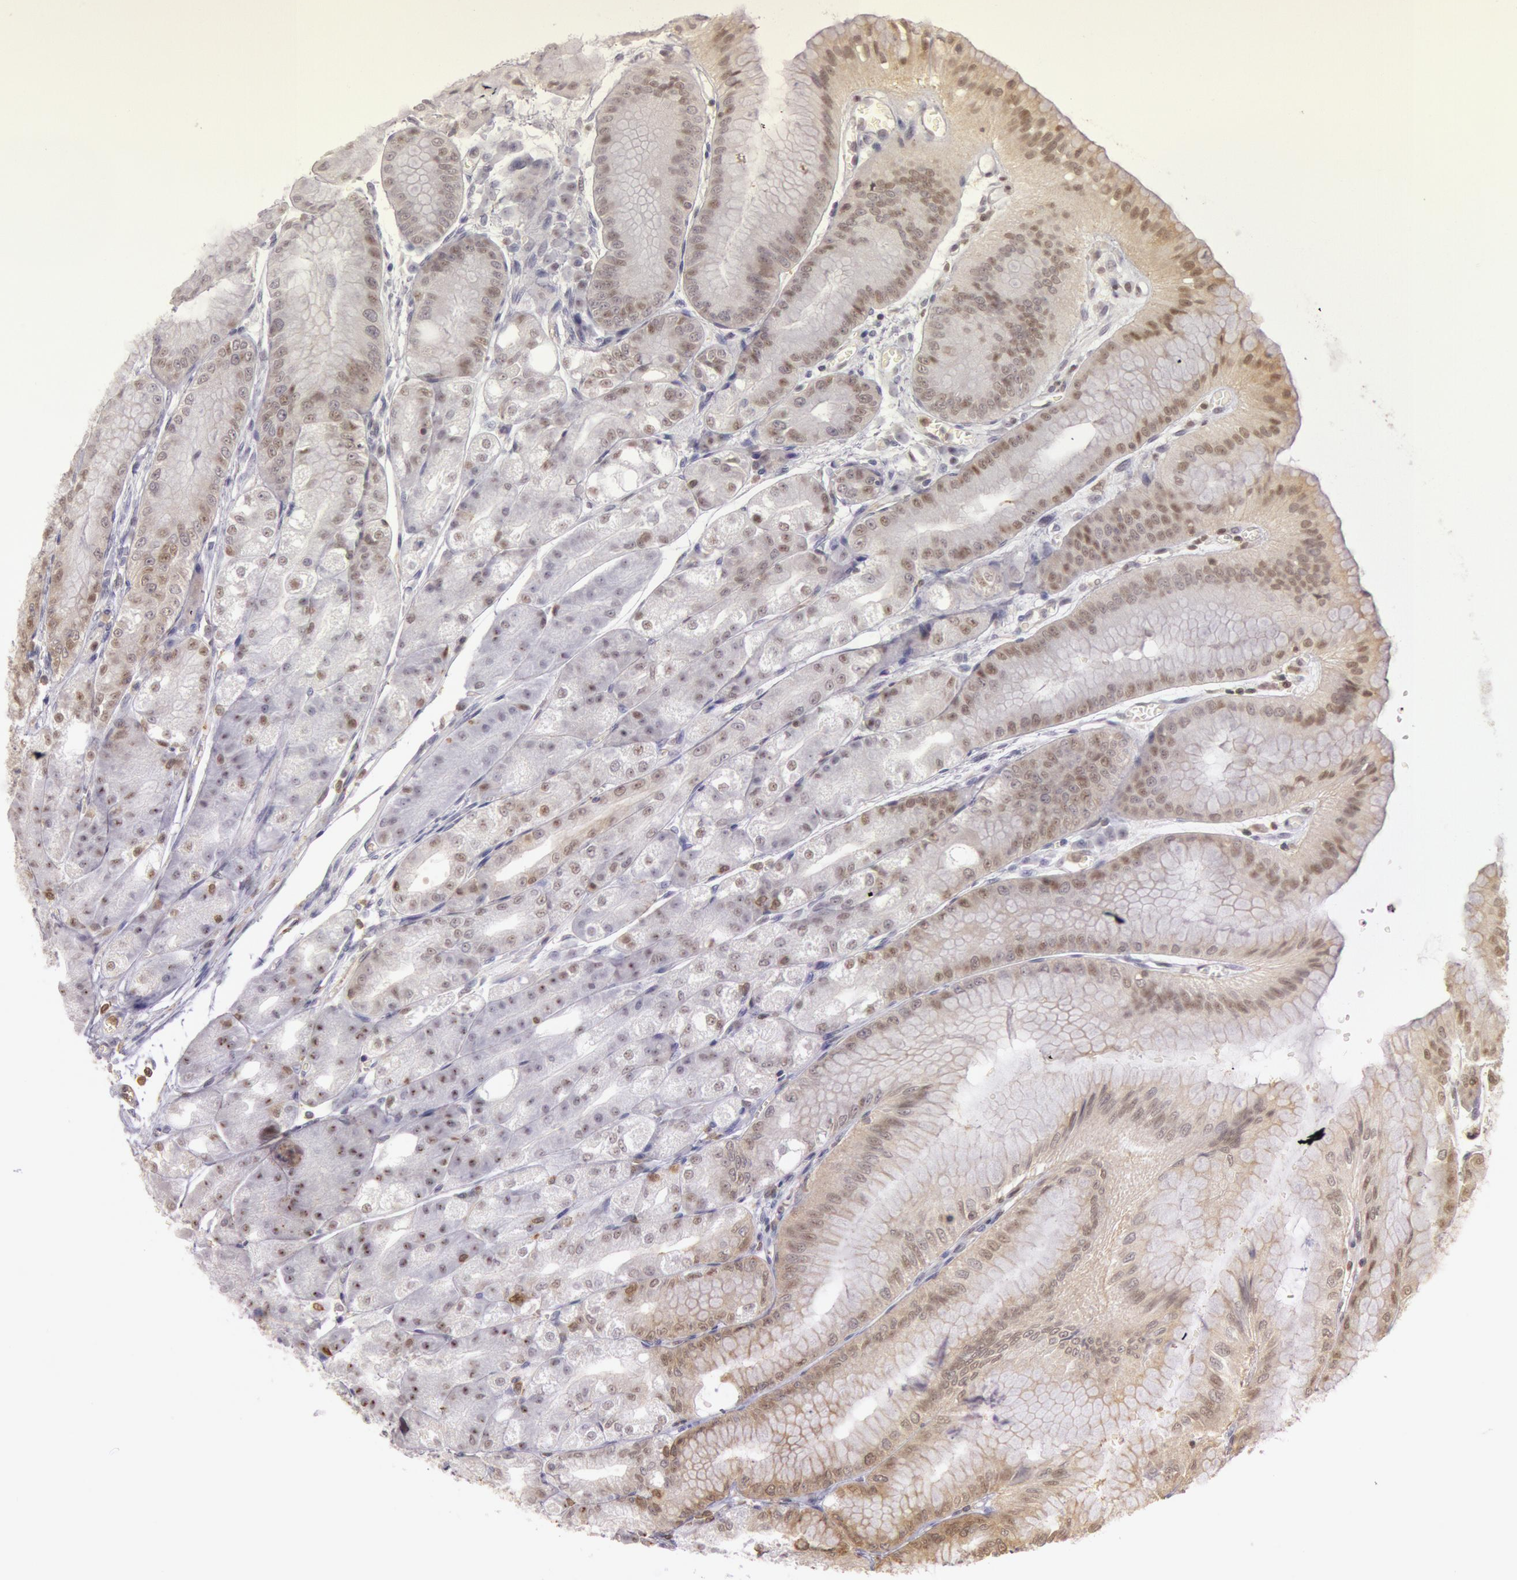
{"staining": {"intensity": "moderate", "quantity": ">75%", "location": "cytoplasmic/membranous,nuclear"}, "tissue": "stomach", "cell_type": "Glandular cells", "image_type": "normal", "snomed": [{"axis": "morphology", "description": "Normal tissue, NOS"}, {"axis": "topography", "description": "Stomach, lower"}], "caption": "Unremarkable stomach was stained to show a protein in brown. There is medium levels of moderate cytoplasmic/membranous,nuclear positivity in approximately >75% of glandular cells. The staining was performed using DAB to visualize the protein expression in brown, while the nuclei were stained in blue with hematoxylin (Magnification: 20x).", "gene": "HIF1A", "patient": {"sex": "male", "age": 71}}